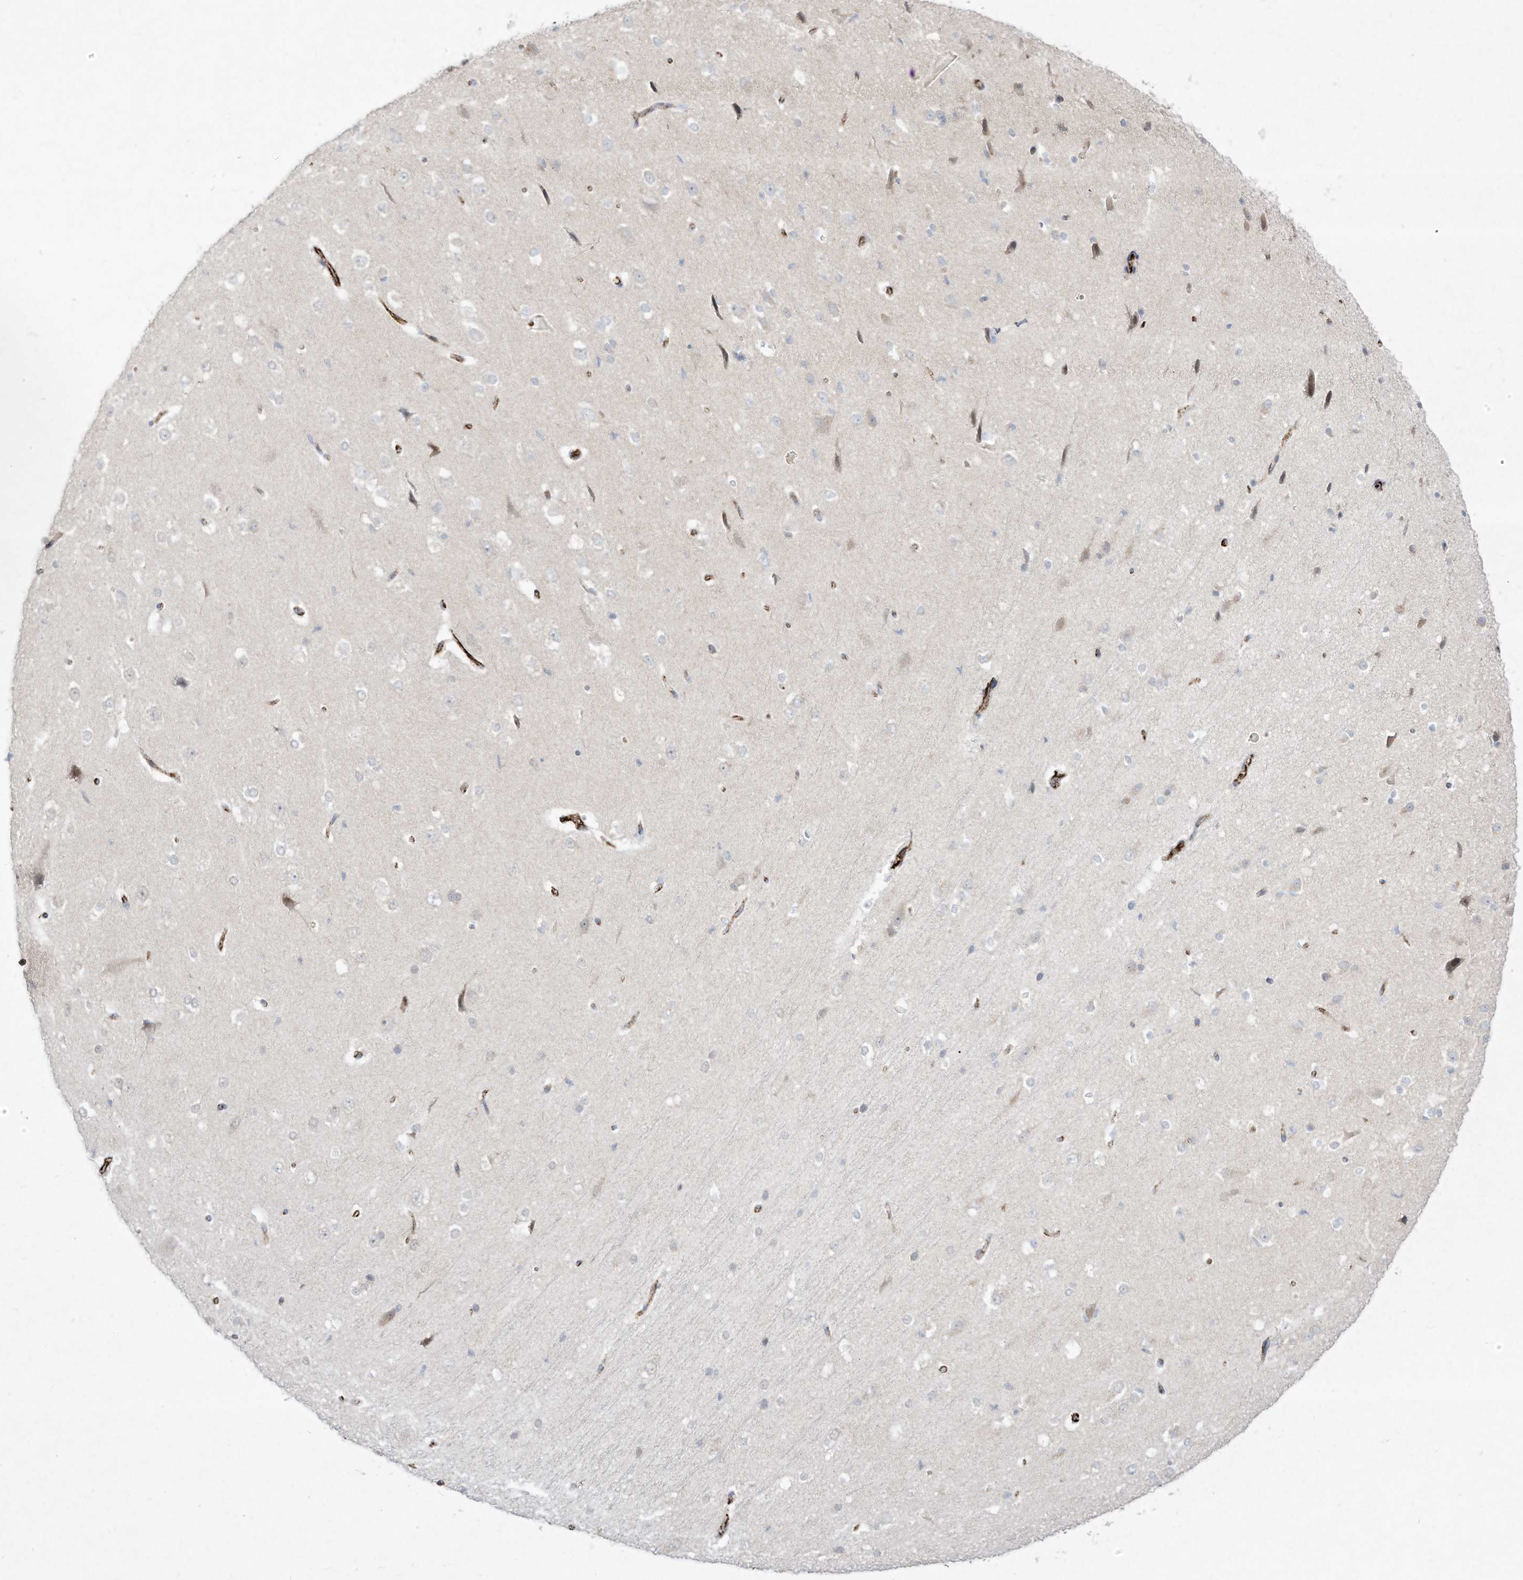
{"staining": {"intensity": "strong", "quantity": ">75%", "location": "cytoplasmic/membranous"}, "tissue": "cerebral cortex", "cell_type": "Endothelial cells", "image_type": "normal", "snomed": [{"axis": "morphology", "description": "Normal tissue, NOS"}, {"axis": "morphology", "description": "Developmental malformation"}, {"axis": "topography", "description": "Cerebral cortex"}], "caption": "Human cerebral cortex stained with a brown dye demonstrates strong cytoplasmic/membranous positive expression in approximately >75% of endothelial cells.", "gene": "ZGRF1", "patient": {"sex": "female", "age": 30}}